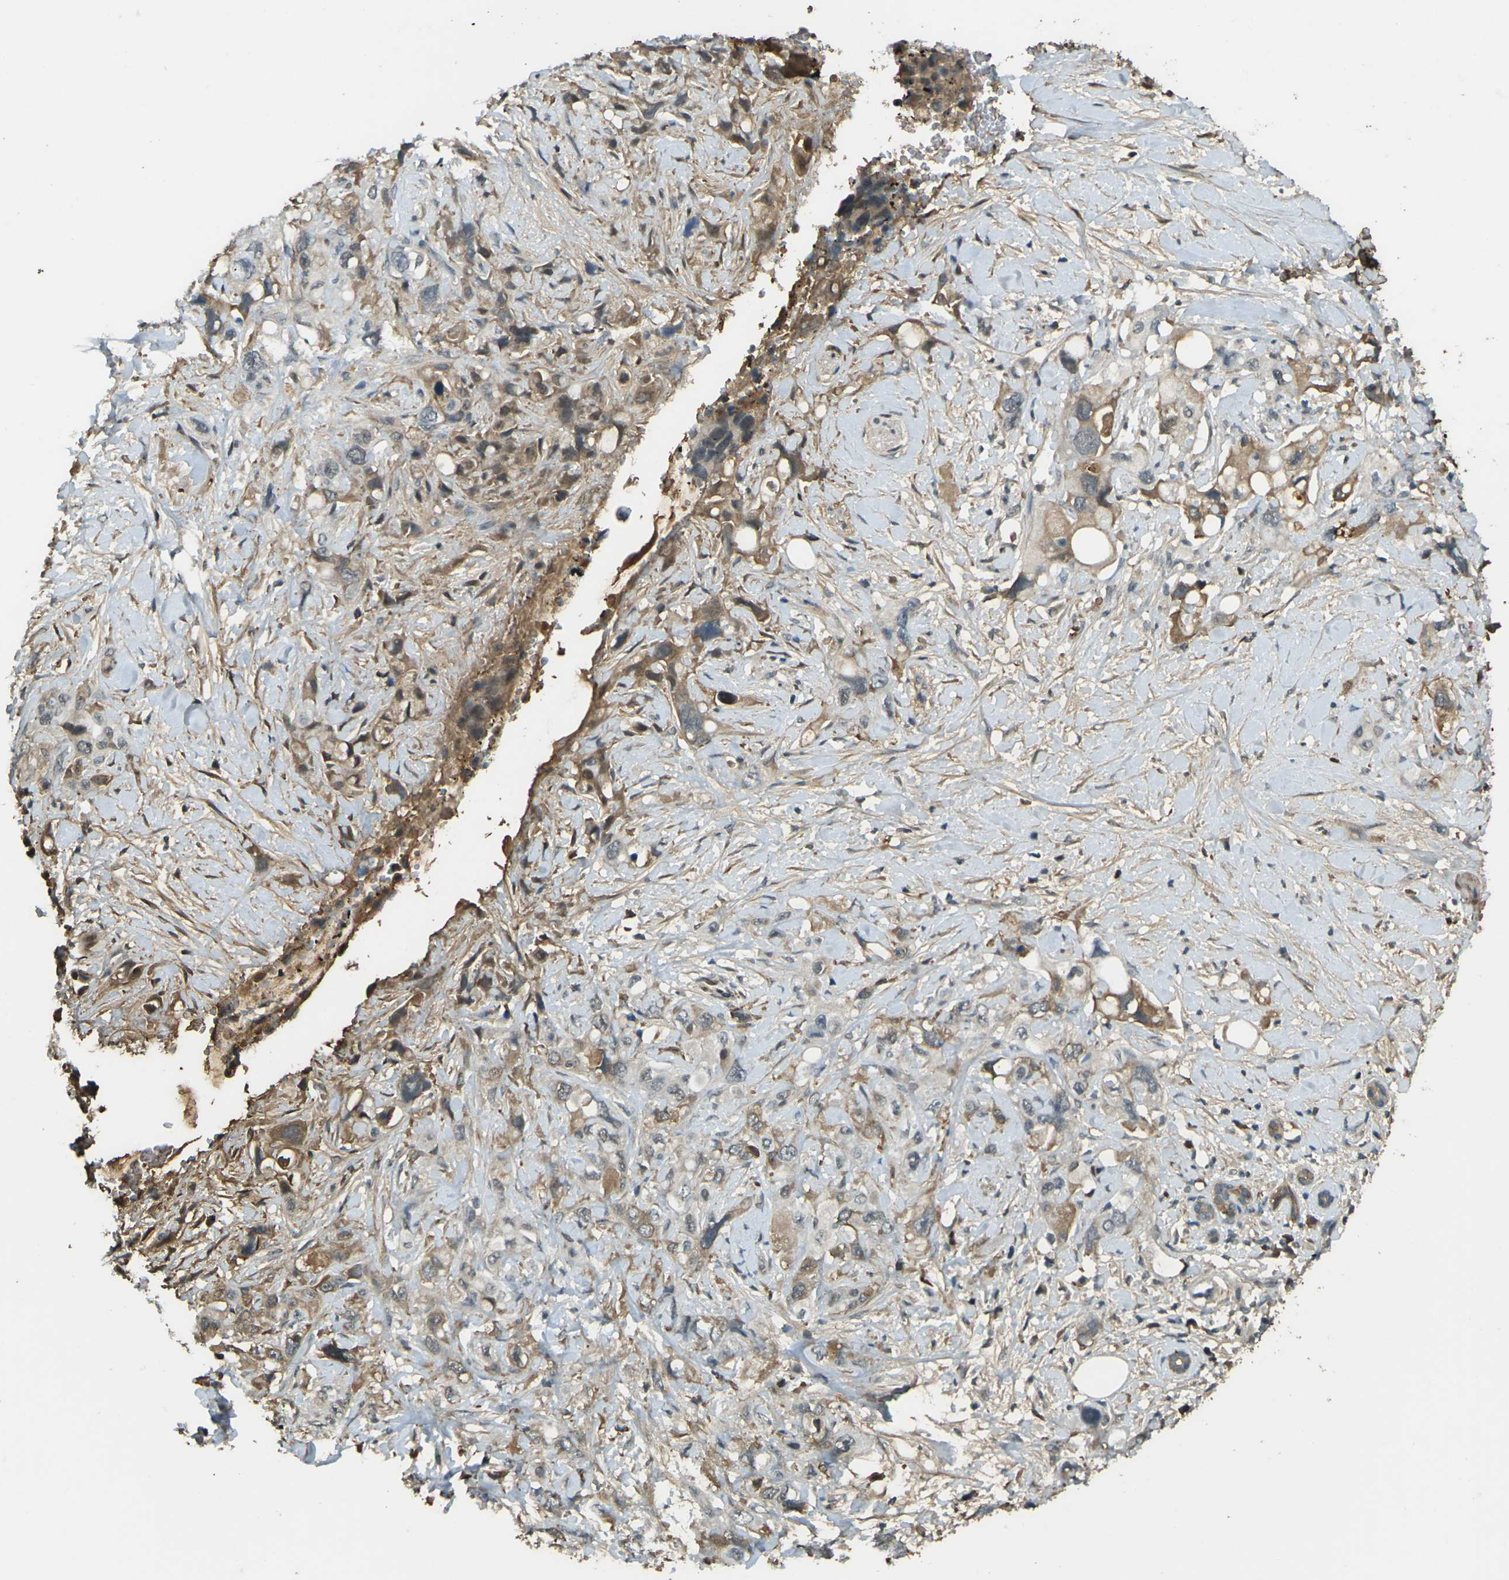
{"staining": {"intensity": "moderate", "quantity": ">75%", "location": "cytoplasmic/membranous"}, "tissue": "pancreatic cancer", "cell_type": "Tumor cells", "image_type": "cancer", "snomed": [{"axis": "morphology", "description": "Adenocarcinoma, NOS"}, {"axis": "topography", "description": "Pancreas"}], "caption": "A high-resolution micrograph shows immunohistochemistry staining of pancreatic adenocarcinoma, which reveals moderate cytoplasmic/membranous positivity in approximately >75% of tumor cells. The protein of interest is stained brown, and the nuclei are stained in blue (DAB (3,3'-diaminobenzidine) IHC with brightfield microscopy, high magnification).", "gene": "CYP1B1", "patient": {"sex": "female", "age": 56}}